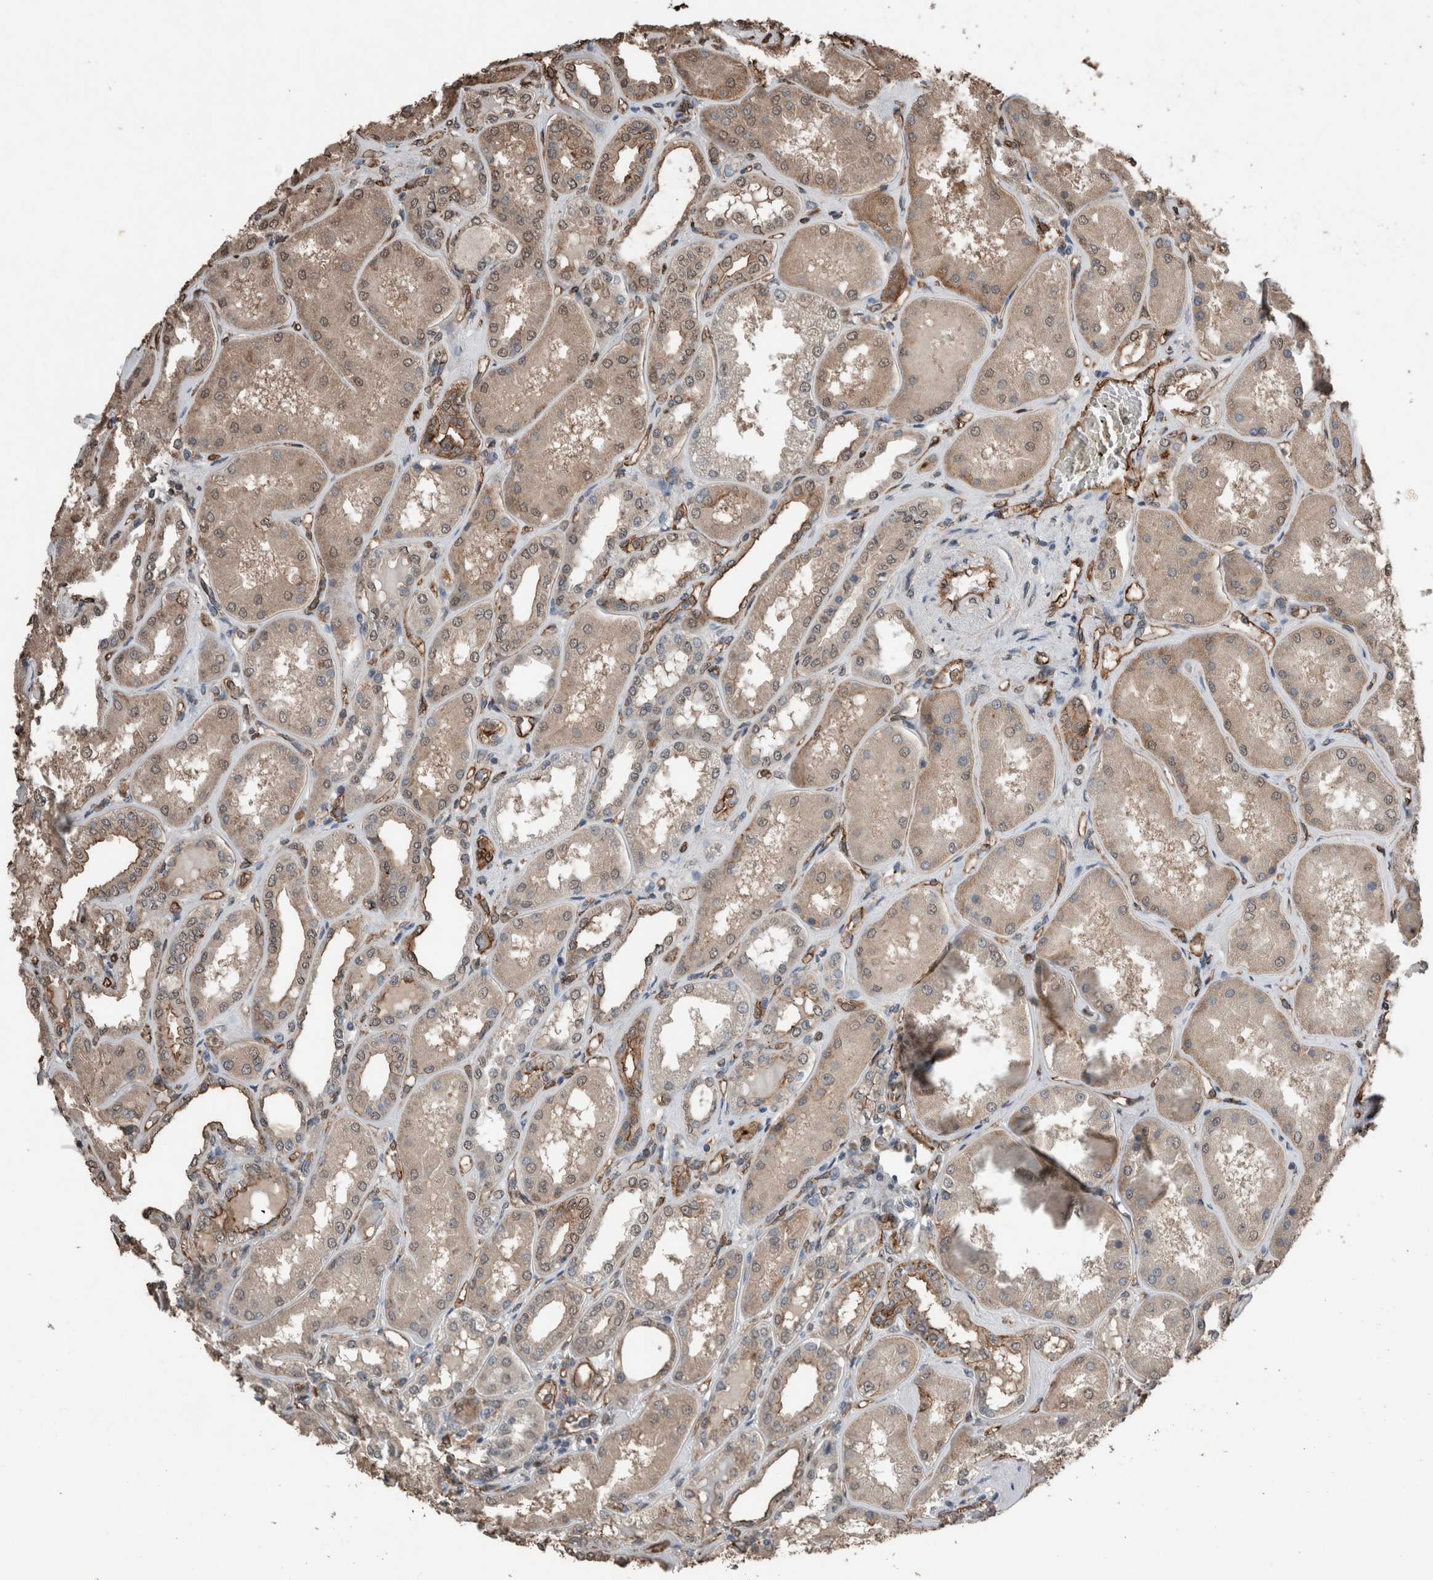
{"staining": {"intensity": "moderate", "quantity": "<25%", "location": "cytoplasmic/membranous"}, "tissue": "kidney", "cell_type": "Cells in glomeruli", "image_type": "normal", "snomed": [{"axis": "morphology", "description": "Normal tissue, NOS"}, {"axis": "topography", "description": "Kidney"}], "caption": "Kidney stained for a protein demonstrates moderate cytoplasmic/membranous positivity in cells in glomeruli. (Brightfield microscopy of DAB IHC at high magnification).", "gene": "S100A10", "patient": {"sex": "female", "age": 56}}